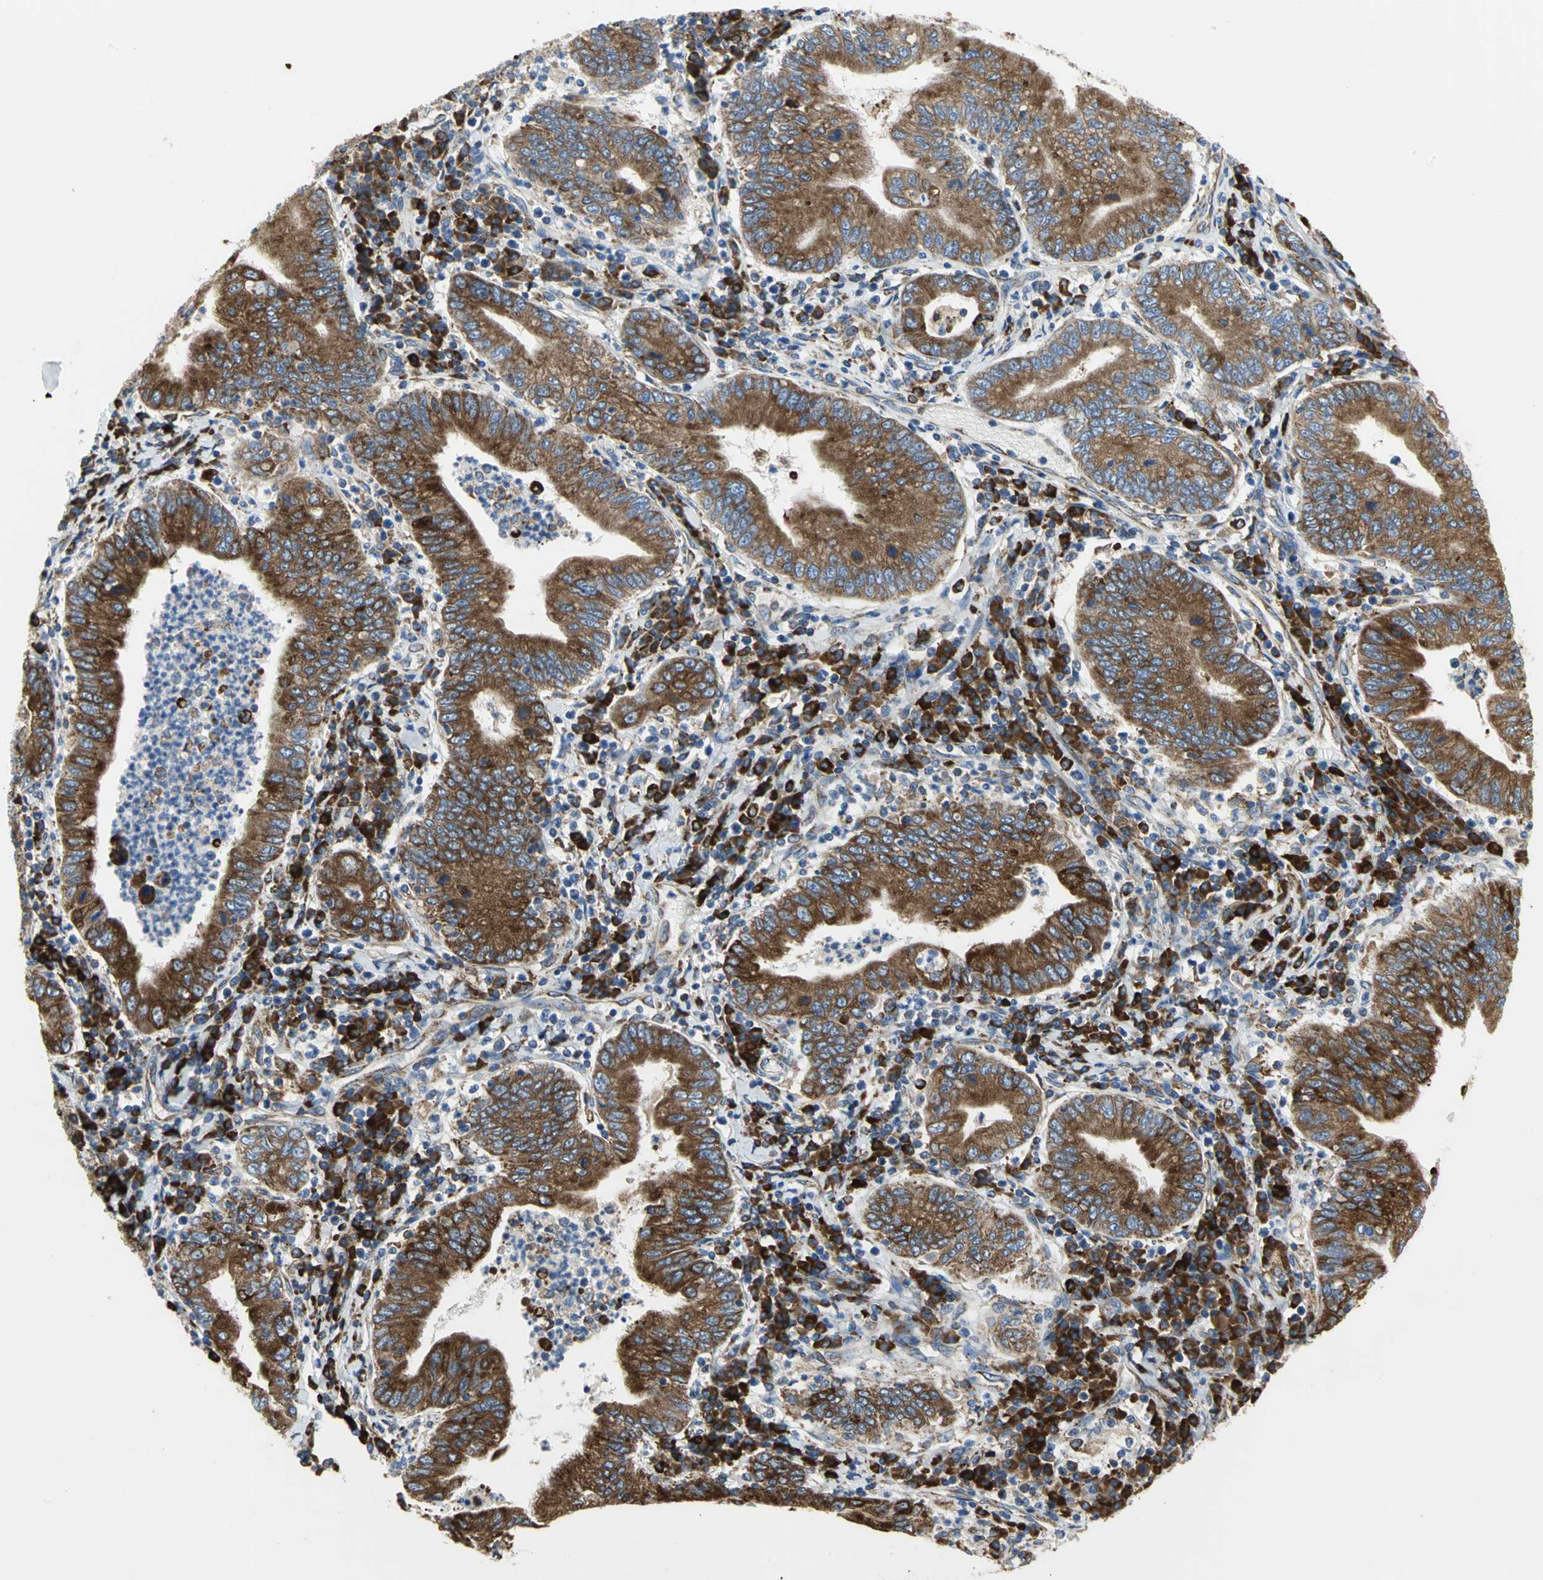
{"staining": {"intensity": "strong", "quantity": ">75%", "location": "cytoplasmic/membranous"}, "tissue": "stomach cancer", "cell_type": "Tumor cells", "image_type": "cancer", "snomed": [{"axis": "morphology", "description": "Normal tissue, NOS"}, {"axis": "morphology", "description": "Adenocarcinoma, NOS"}, {"axis": "topography", "description": "Esophagus"}, {"axis": "topography", "description": "Stomach, upper"}, {"axis": "topography", "description": "Peripheral nerve tissue"}], "caption": "Tumor cells demonstrate high levels of strong cytoplasmic/membranous staining in approximately >75% of cells in human adenocarcinoma (stomach).", "gene": "TULP4", "patient": {"sex": "male", "age": 62}}